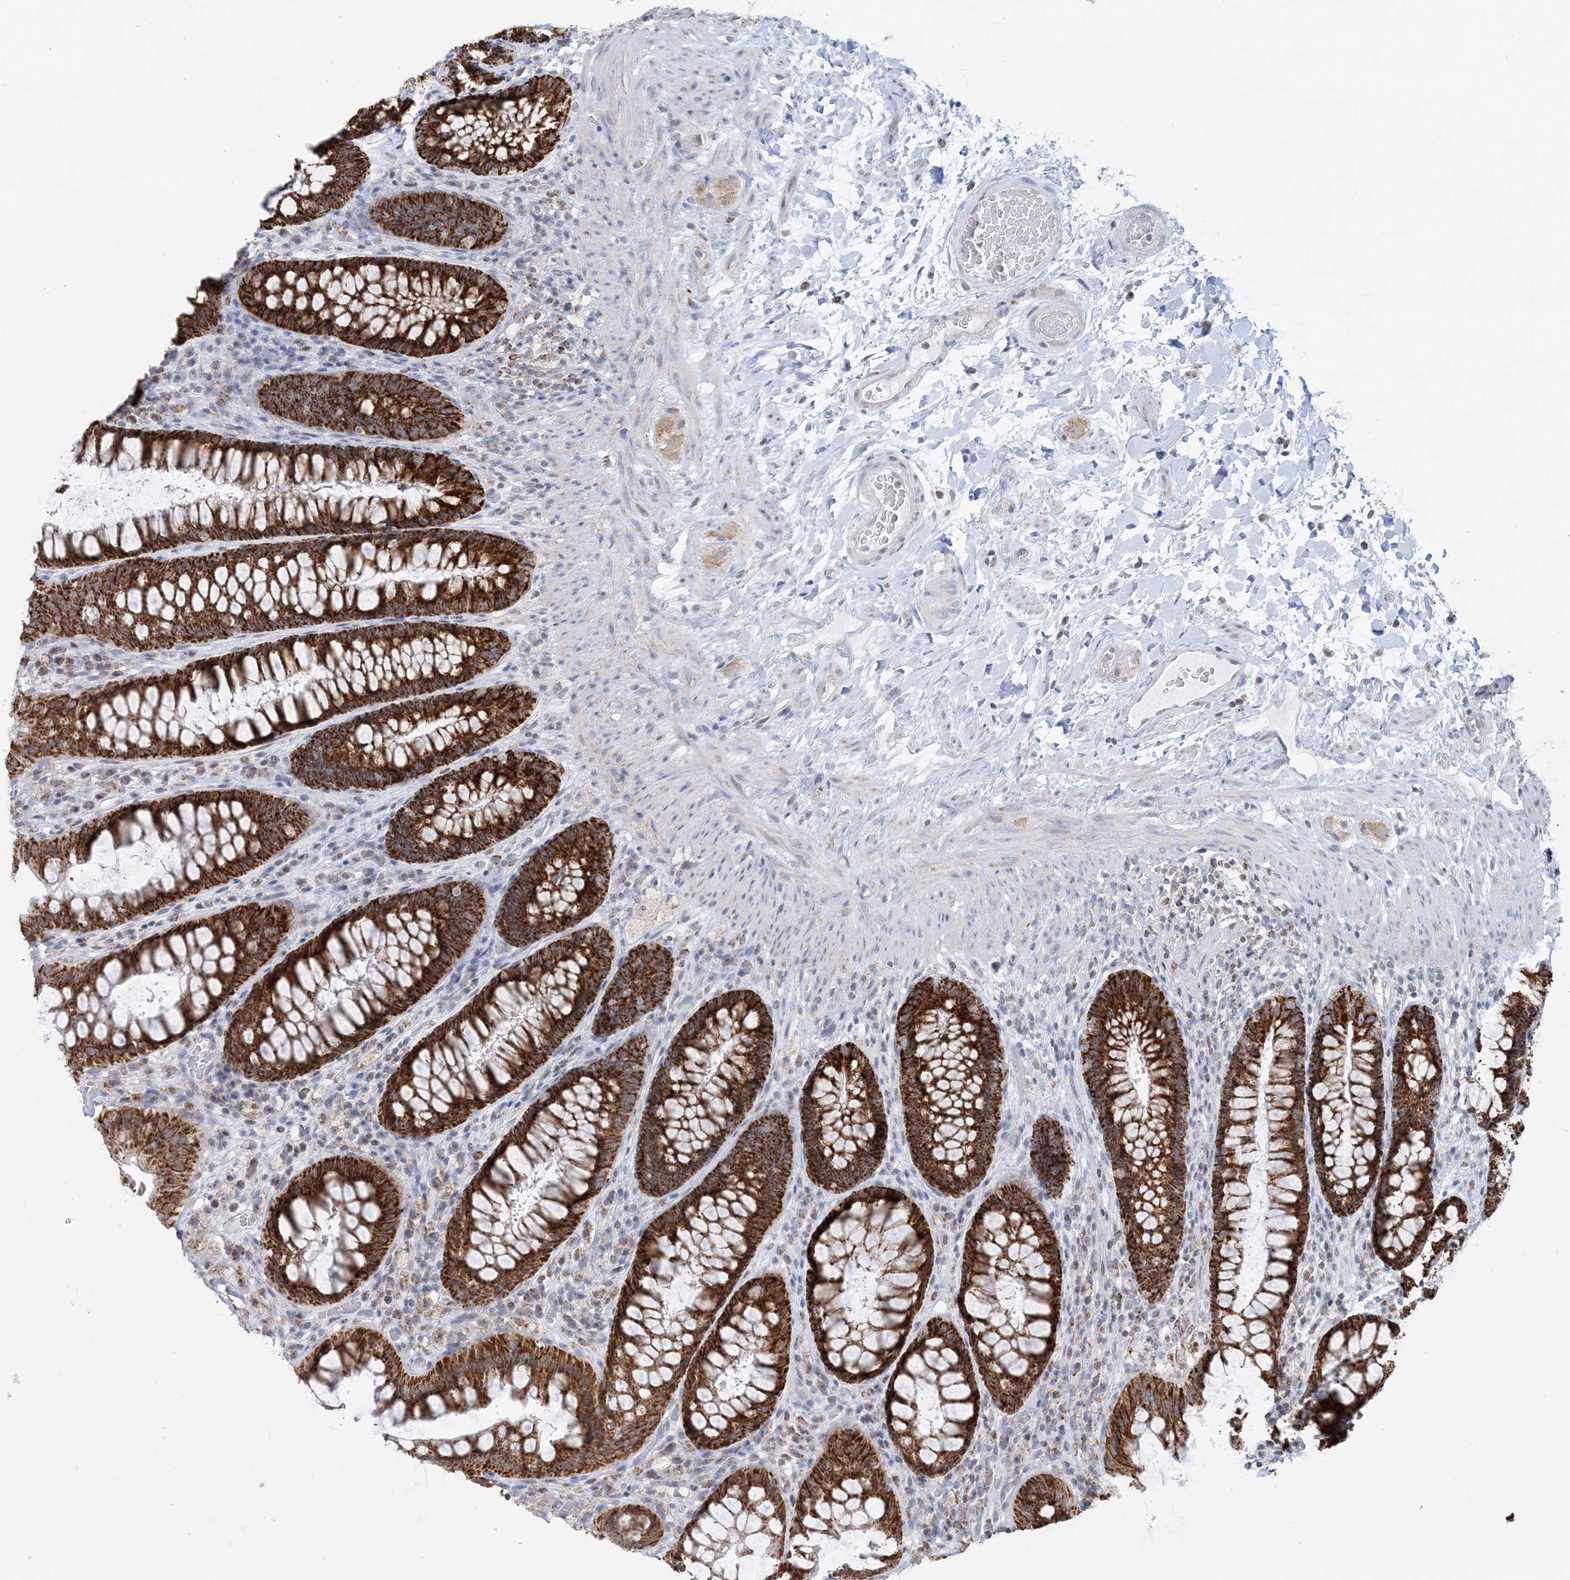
{"staining": {"intensity": "strong", "quantity": ">75%", "location": "cytoplasmic/membranous"}, "tissue": "rectum", "cell_type": "Glandular cells", "image_type": "normal", "snomed": [{"axis": "morphology", "description": "Normal tissue, NOS"}, {"axis": "topography", "description": "Rectum"}], "caption": "The immunohistochemical stain labels strong cytoplasmic/membranous positivity in glandular cells of unremarkable rectum.", "gene": "BDH1", "patient": {"sex": "female", "age": 46}}